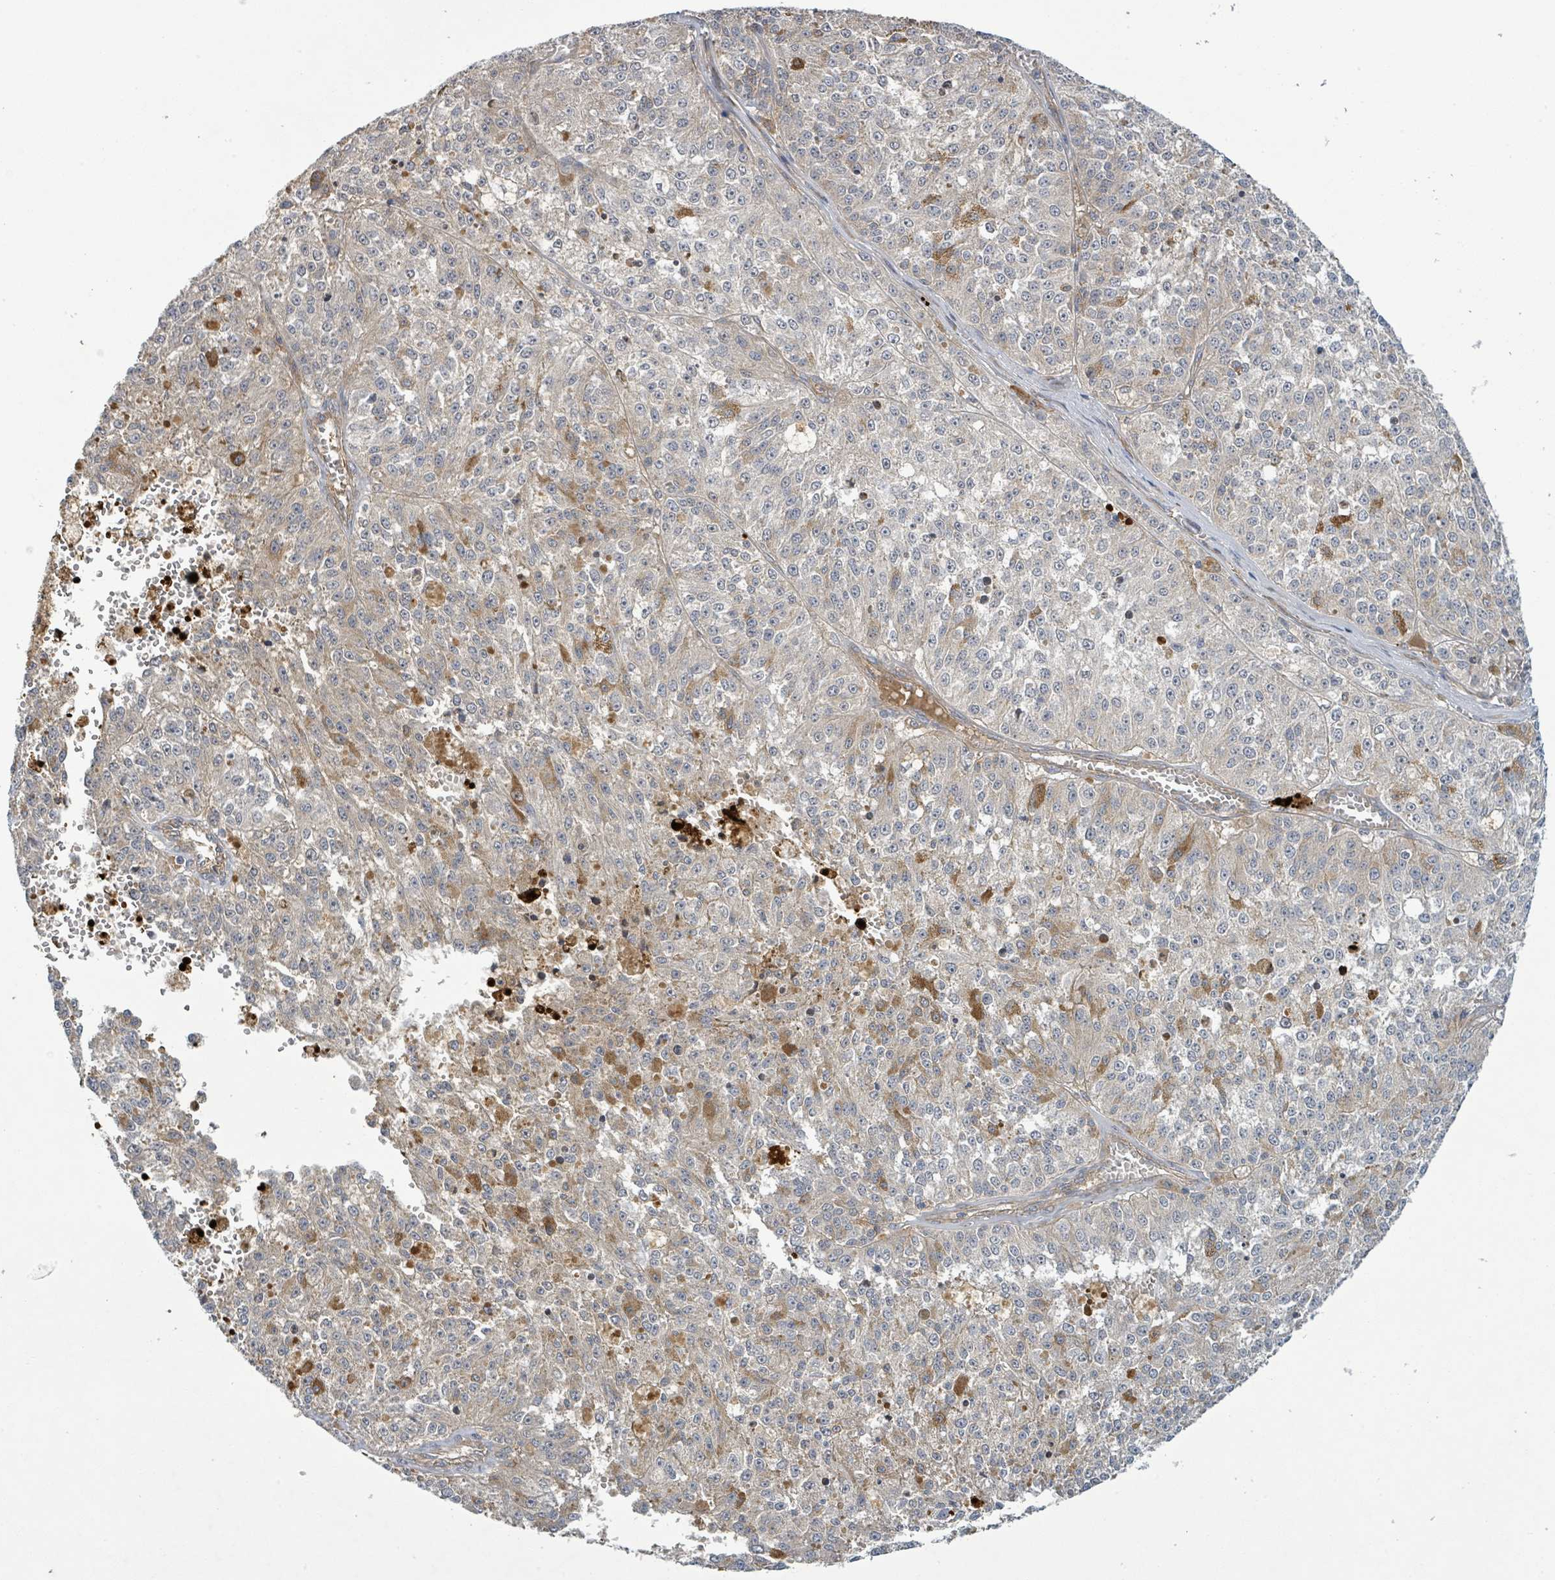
{"staining": {"intensity": "negative", "quantity": "none", "location": "none"}, "tissue": "melanoma", "cell_type": "Tumor cells", "image_type": "cancer", "snomed": [{"axis": "morphology", "description": "Malignant melanoma, NOS"}, {"axis": "topography", "description": "Skin"}], "caption": "IHC of malignant melanoma exhibits no positivity in tumor cells.", "gene": "STARD4", "patient": {"sex": "female", "age": 64}}